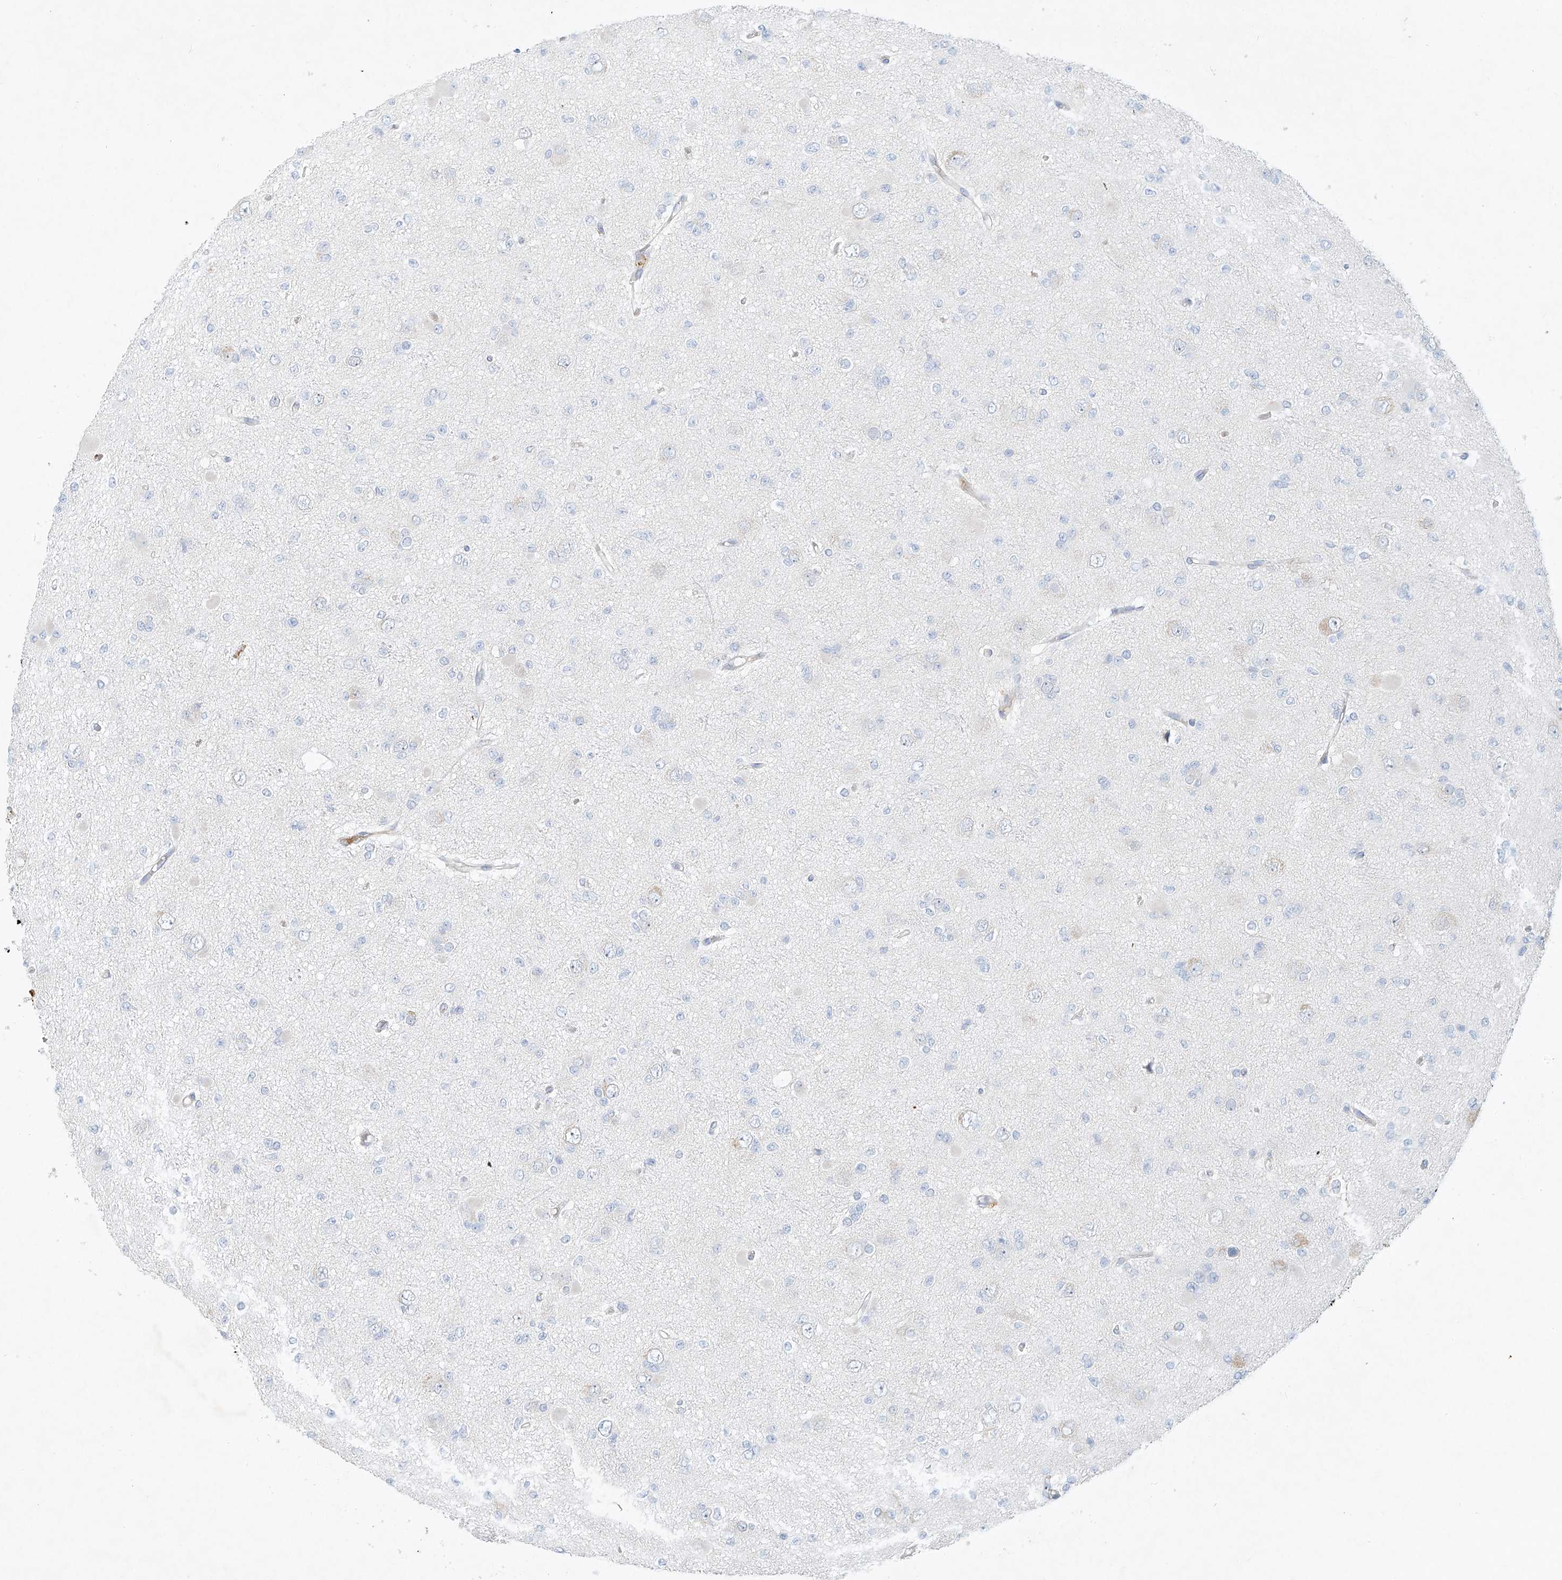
{"staining": {"intensity": "negative", "quantity": "none", "location": "none"}, "tissue": "glioma", "cell_type": "Tumor cells", "image_type": "cancer", "snomed": [{"axis": "morphology", "description": "Glioma, malignant, Low grade"}, {"axis": "topography", "description": "Brain"}], "caption": "IHC image of glioma stained for a protein (brown), which exhibits no staining in tumor cells. Nuclei are stained in blue.", "gene": "SYTL3", "patient": {"sex": "female", "age": 22}}